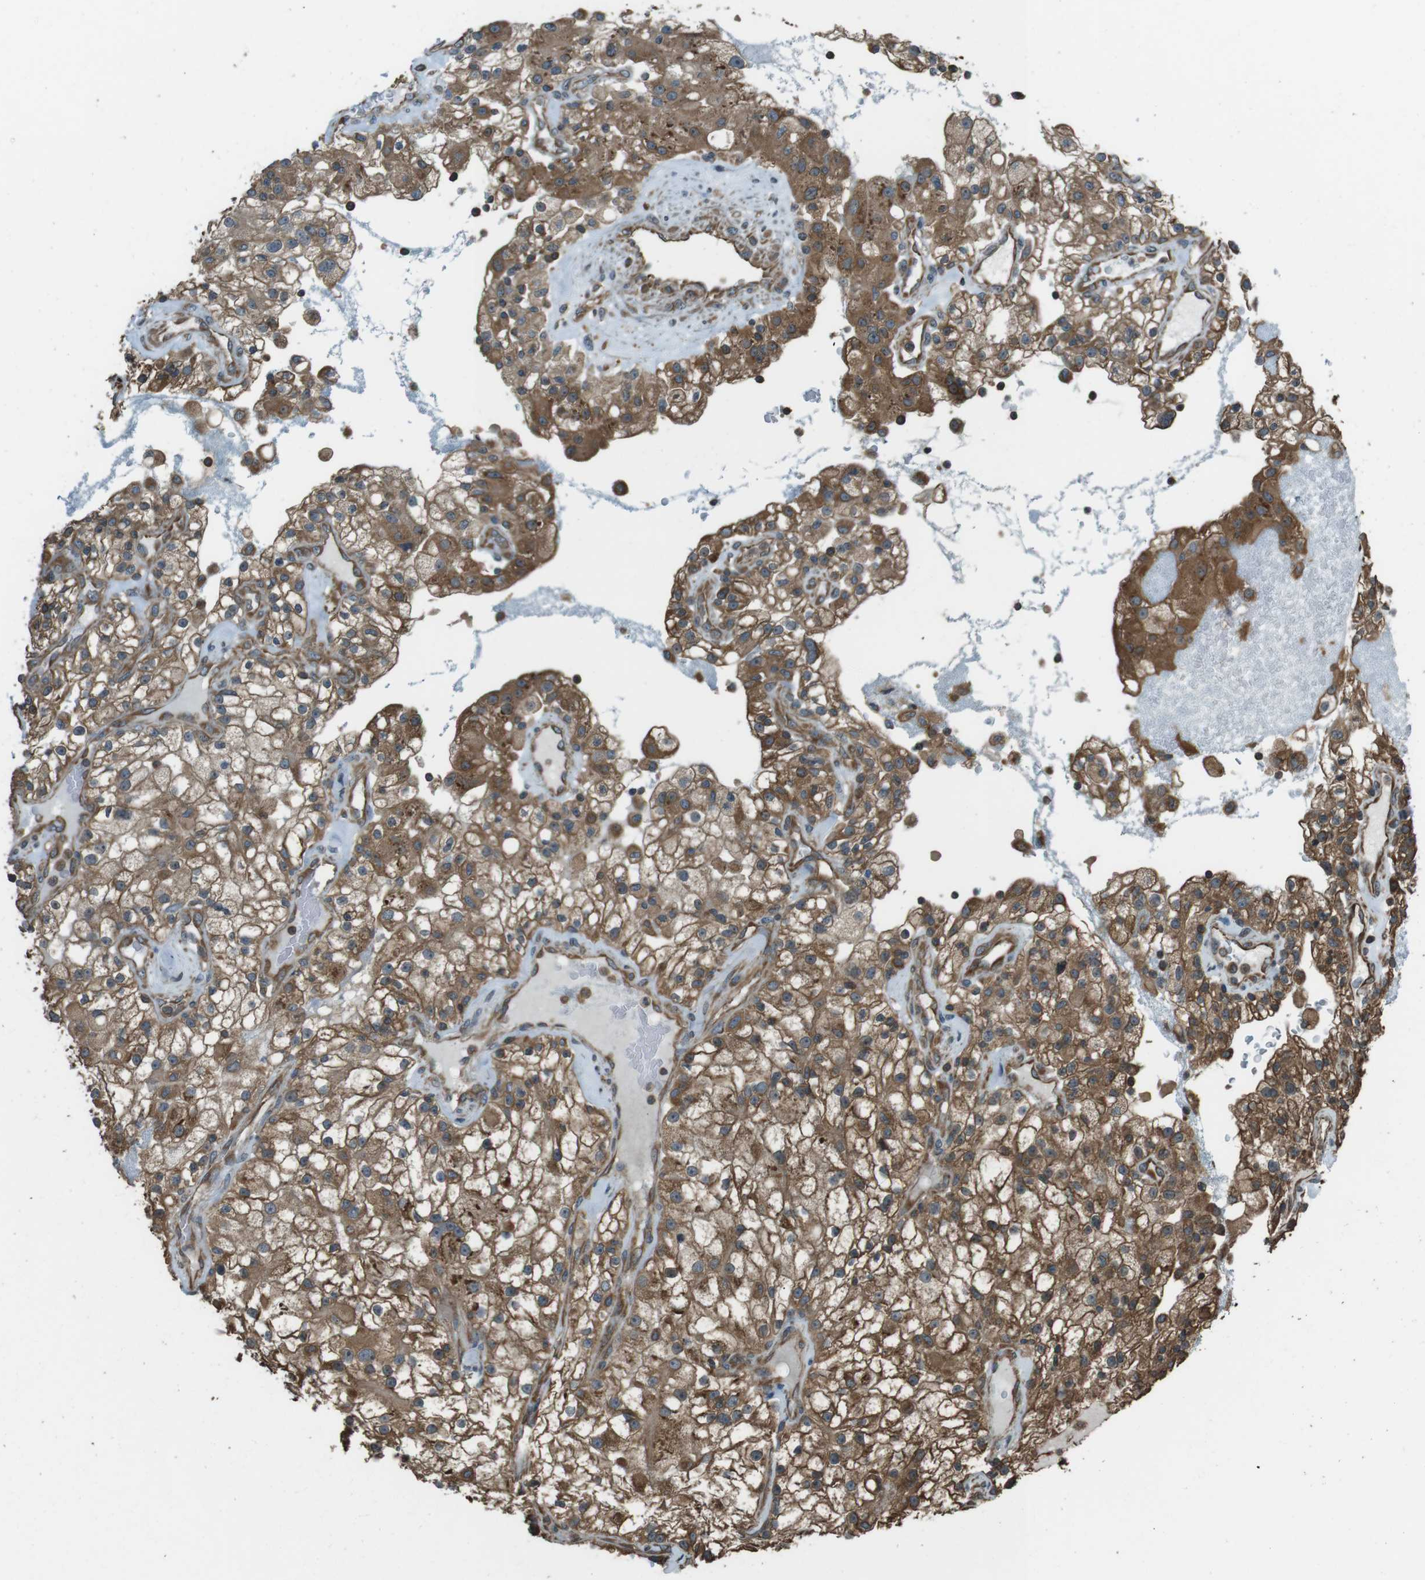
{"staining": {"intensity": "moderate", "quantity": ">75%", "location": "cytoplasmic/membranous"}, "tissue": "renal cancer", "cell_type": "Tumor cells", "image_type": "cancer", "snomed": [{"axis": "morphology", "description": "Adenocarcinoma, NOS"}, {"axis": "topography", "description": "Kidney"}], "caption": "The immunohistochemical stain labels moderate cytoplasmic/membranous staining in tumor cells of adenocarcinoma (renal) tissue. (DAB (3,3'-diaminobenzidine) IHC with brightfield microscopy, high magnification).", "gene": "PA2G4", "patient": {"sex": "female", "age": 52}}